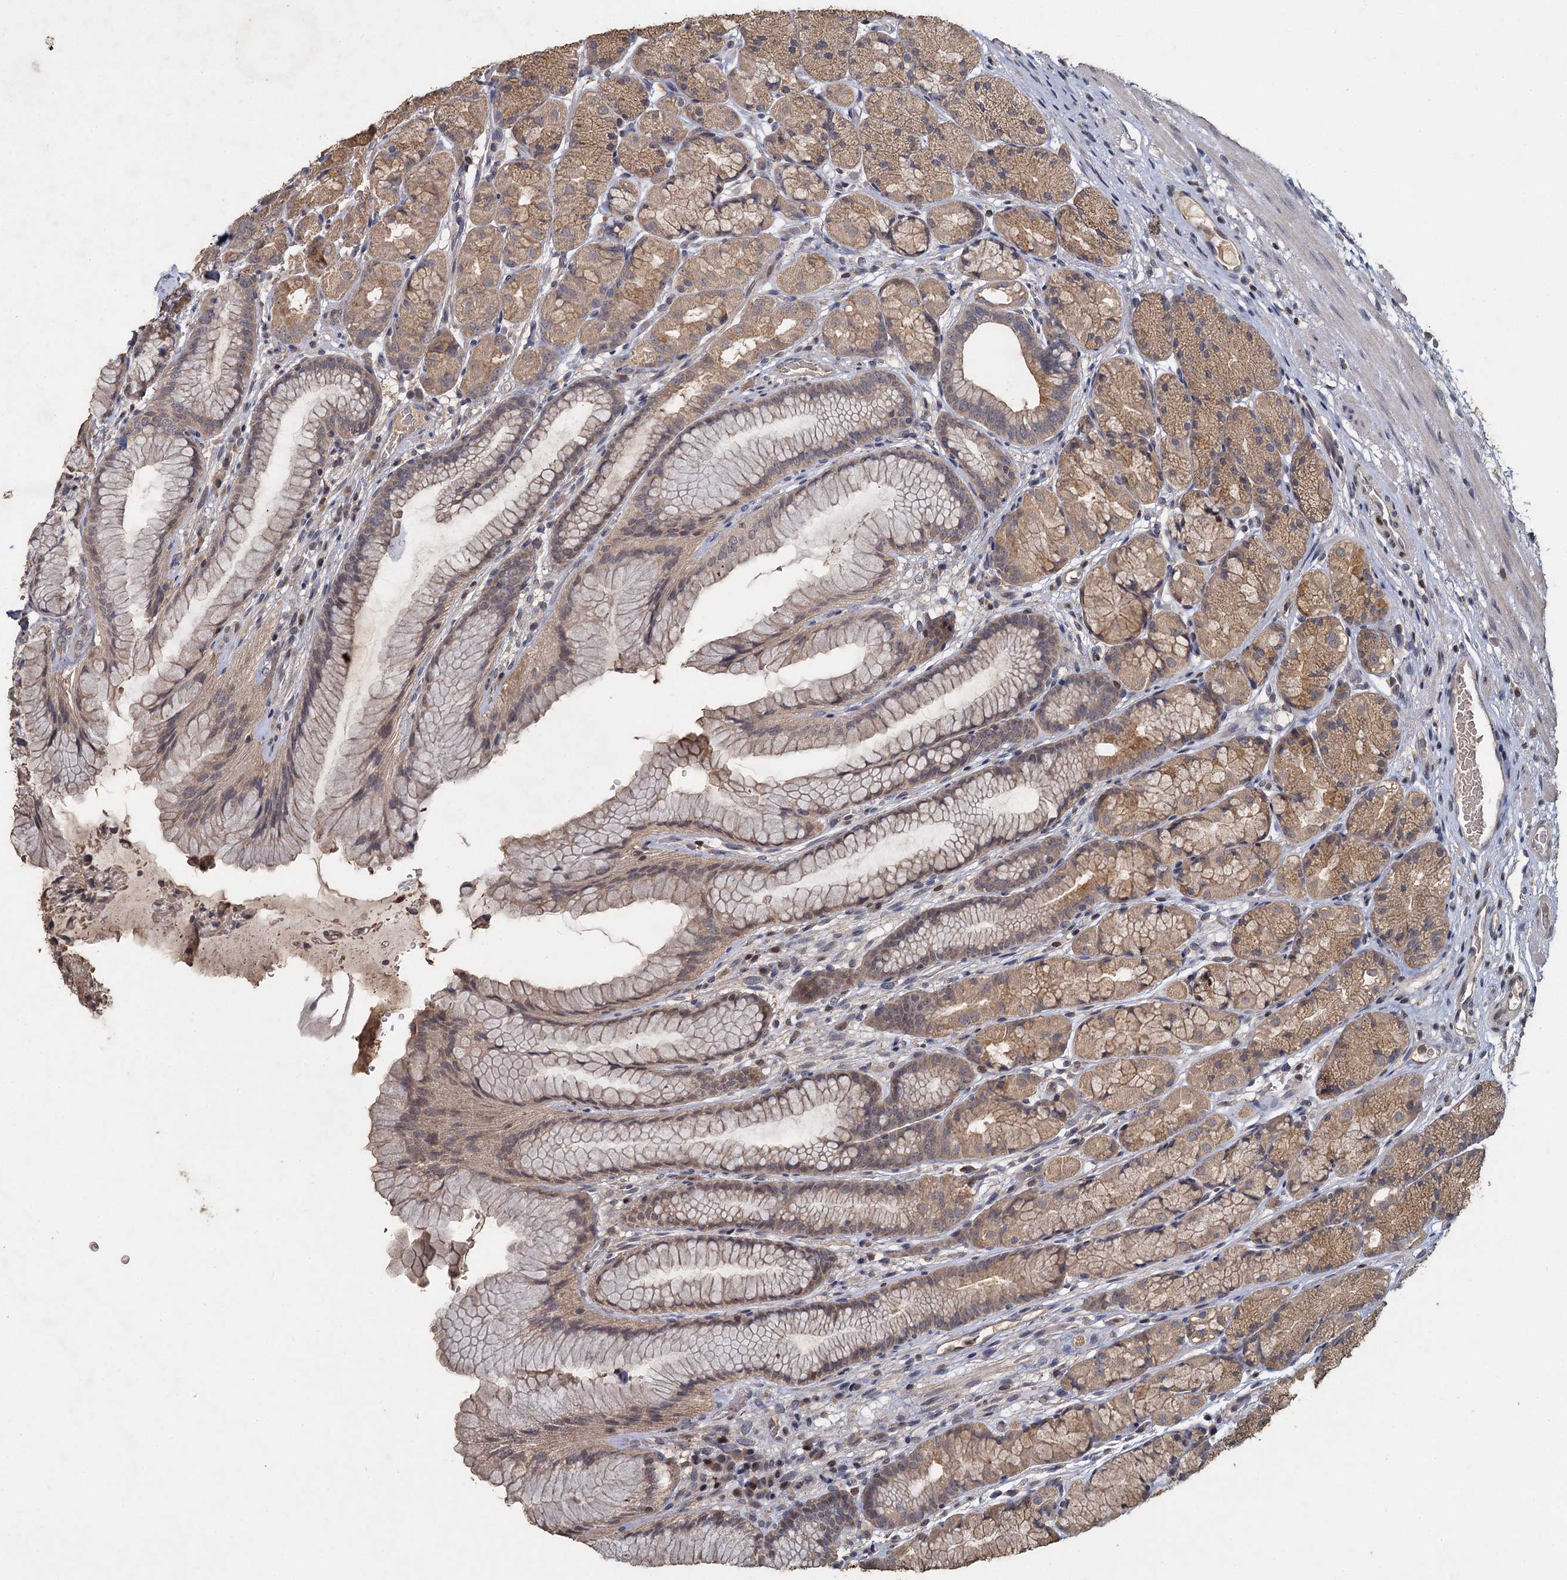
{"staining": {"intensity": "moderate", "quantity": ">75%", "location": "cytoplasmic/membranous"}, "tissue": "stomach", "cell_type": "Glandular cells", "image_type": "normal", "snomed": [{"axis": "morphology", "description": "Normal tissue, NOS"}, {"axis": "topography", "description": "Stomach"}], "caption": "A high-resolution micrograph shows IHC staining of unremarkable stomach, which displays moderate cytoplasmic/membranous expression in about >75% of glandular cells.", "gene": "CCDC61", "patient": {"sex": "male", "age": 63}}